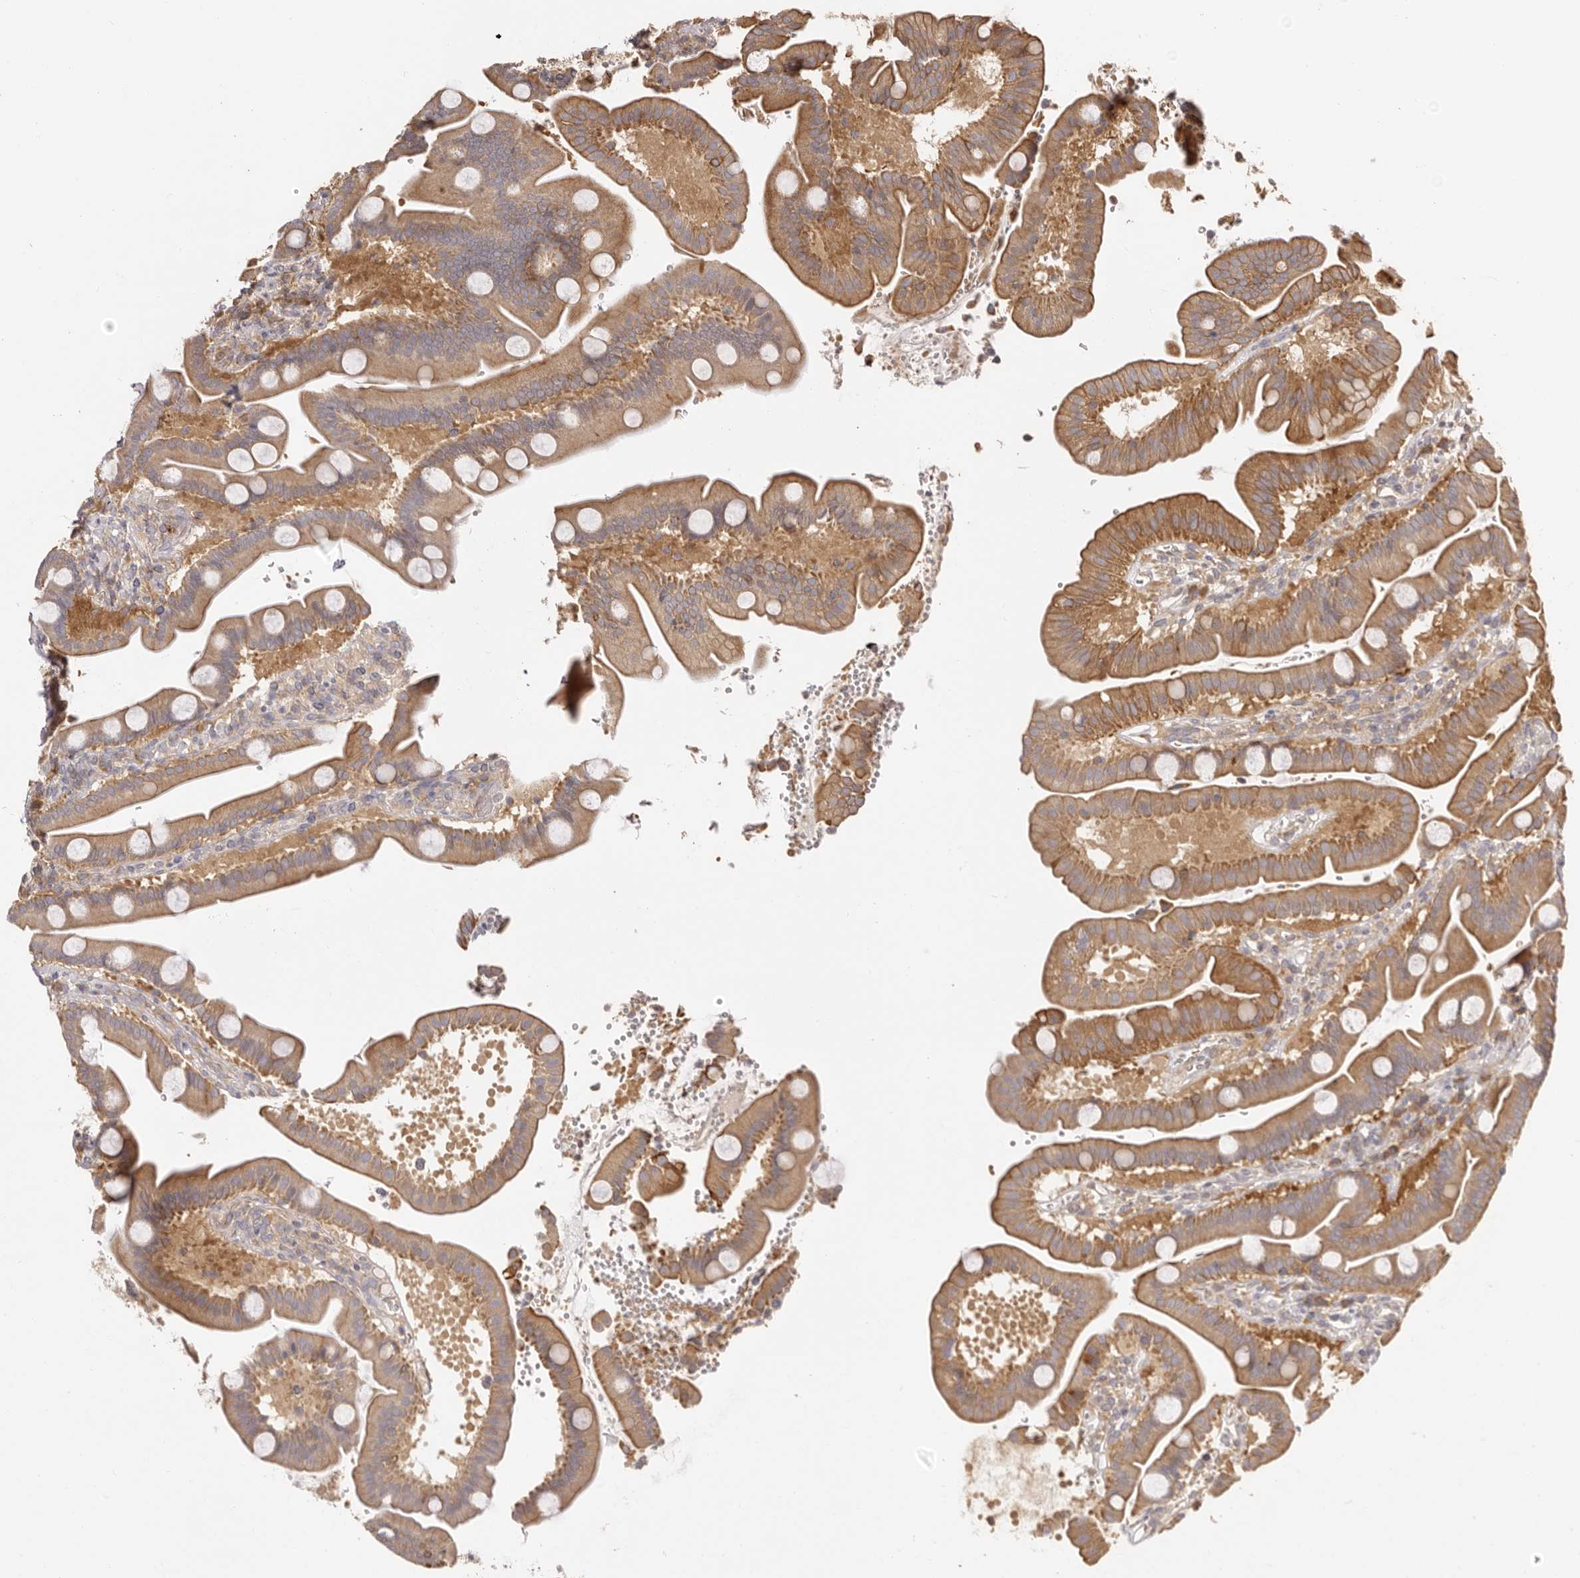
{"staining": {"intensity": "moderate", "quantity": ">75%", "location": "cytoplasmic/membranous"}, "tissue": "duodenum", "cell_type": "Glandular cells", "image_type": "normal", "snomed": [{"axis": "morphology", "description": "Normal tissue, NOS"}, {"axis": "topography", "description": "Duodenum"}], "caption": "Protein analysis of normal duodenum demonstrates moderate cytoplasmic/membranous staining in approximately >75% of glandular cells. The staining is performed using DAB (3,3'-diaminobenzidine) brown chromogen to label protein expression. The nuclei are counter-stained blue using hematoxylin.", "gene": "EEF1E1", "patient": {"sex": "male", "age": 54}}